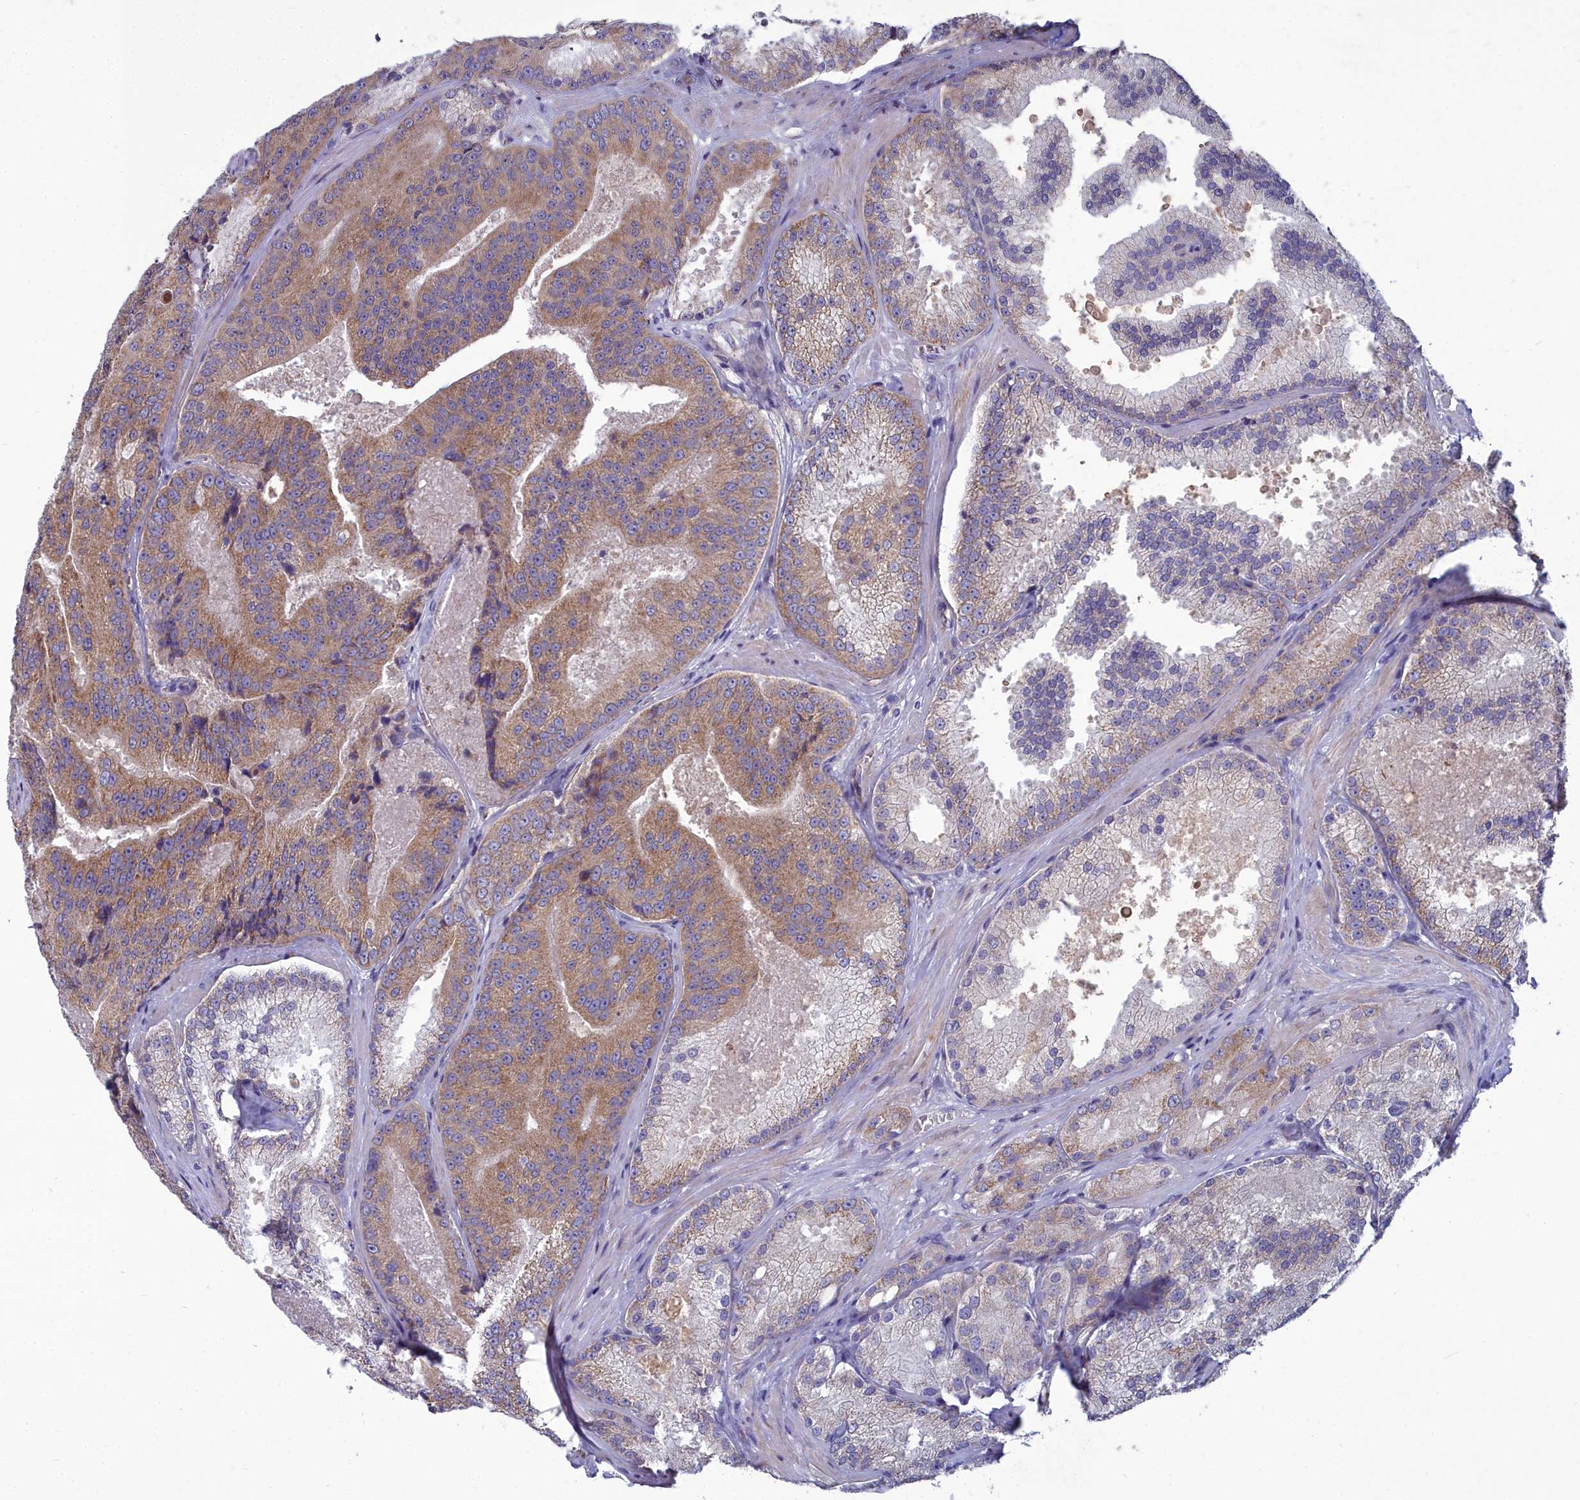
{"staining": {"intensity": "moderate", "quantity": ">75%", "location": "cytoplasmic/membranous"}, "tissue": "prostate cancer", "cell_type": "Tumor cells", "image_type": "cancer", "snomed": [{"axis": "morphology", "description": "Adenocarcinoma, High grade"}, {"axis": "topography", "description": "Prostate"}], "caption": "DAB immunohistochemical staining of human prostate cancer displays moderate cytoplasmic/membranous protein expression in about >75% of tumor cells.", "gene": "COX20", "patient": {"sex": "male", "age": 61}}